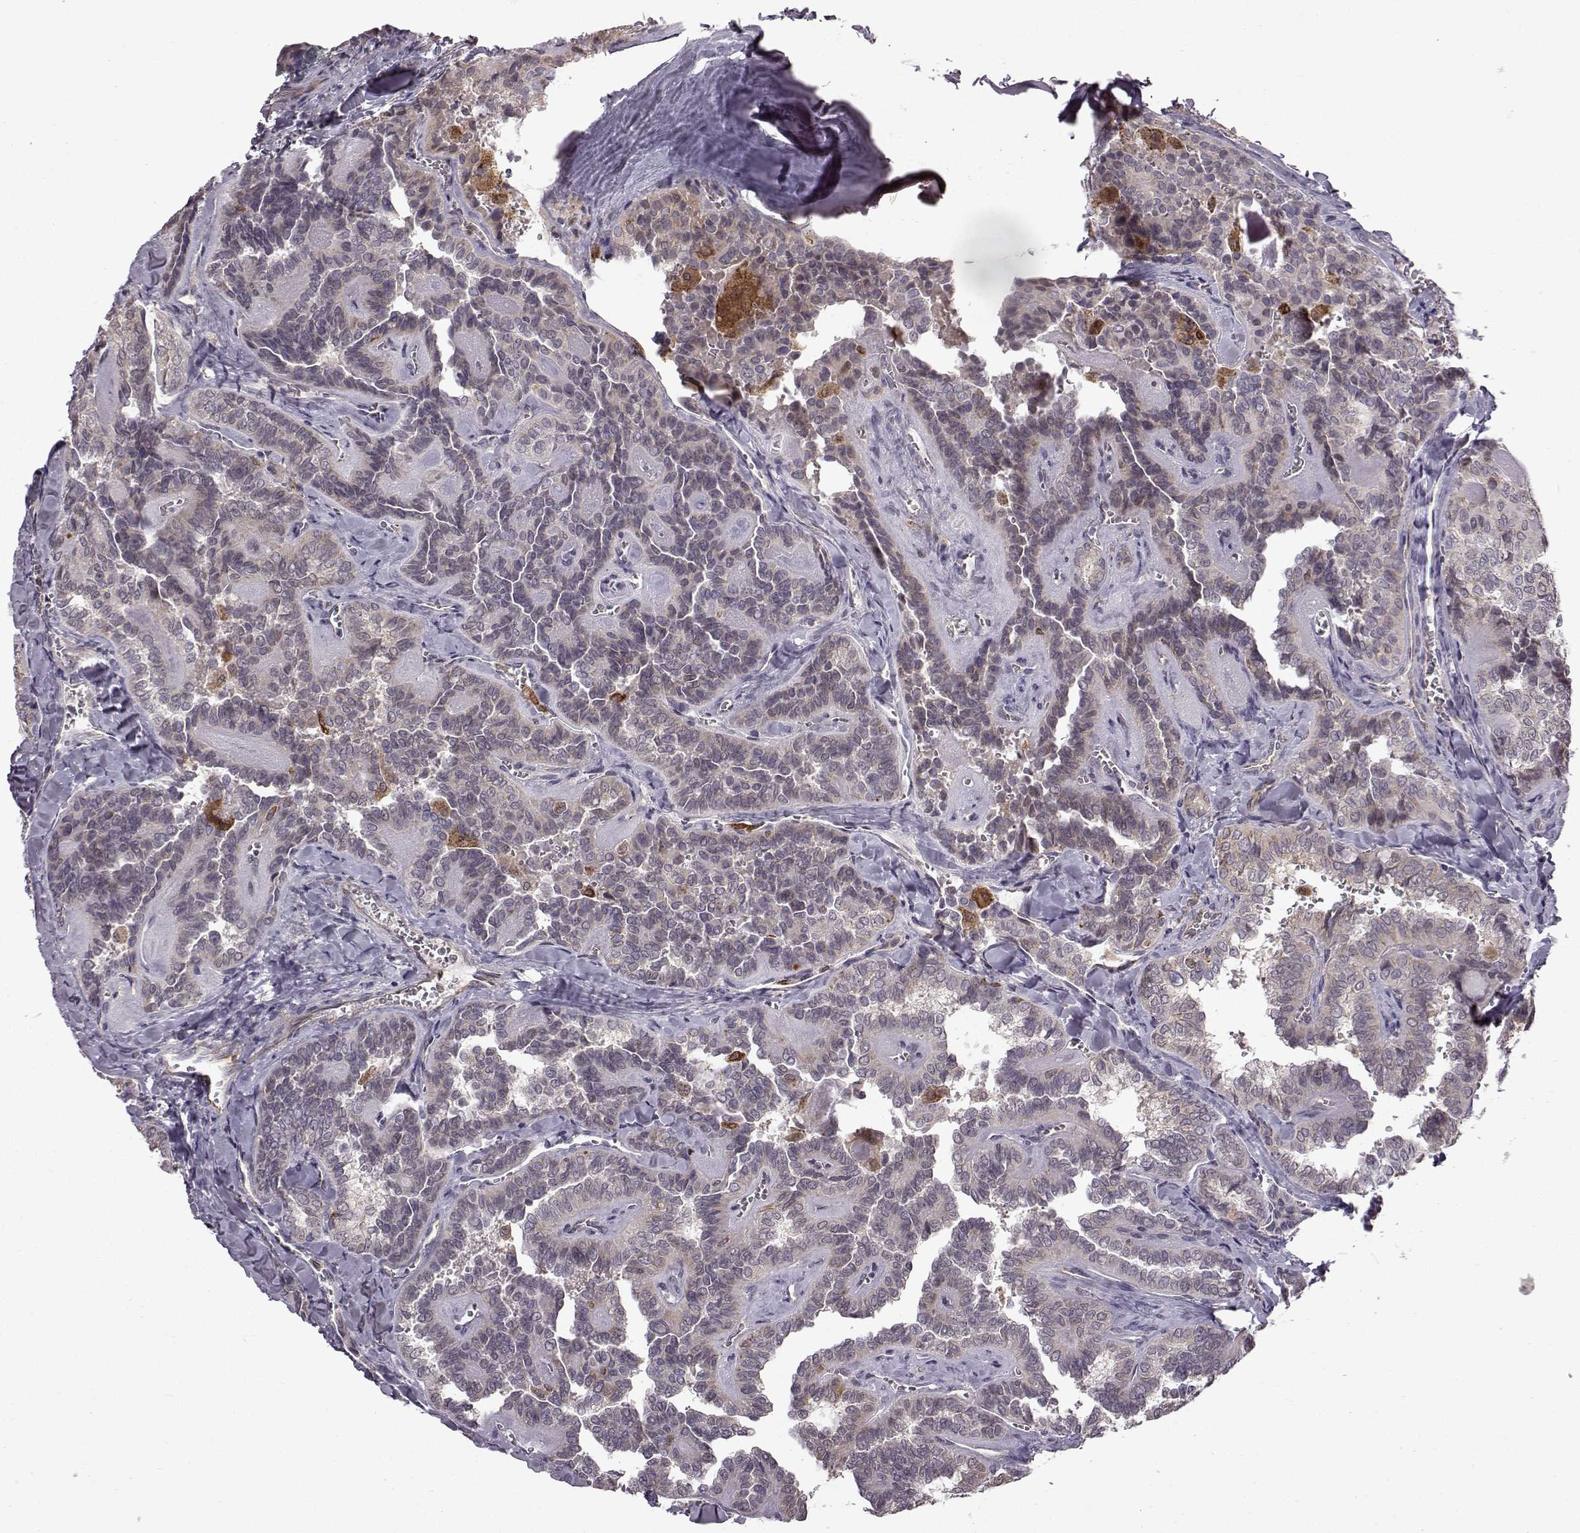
{"staining": {"intensity": "negative", "quantity": "none", "location": "none"}, "tissue": "thyroid cancer", "cell_type": "Tumor cells", "image_type": "cancer", "snomed": [{"axis": "morphology", "description": "Papillary adenocarcinoma, NOS"}, {"axis": "topography", "description": "Thyroid gland"}], "caption": "High magnification brightfield microscopy of thyroid cancer stained with DAB (brown) and counterstained with hematoxylin (blue): tumor cells show no significant expression.", "gene": "B3GNT6", "patient": {"sex": "female", "age": 41}}